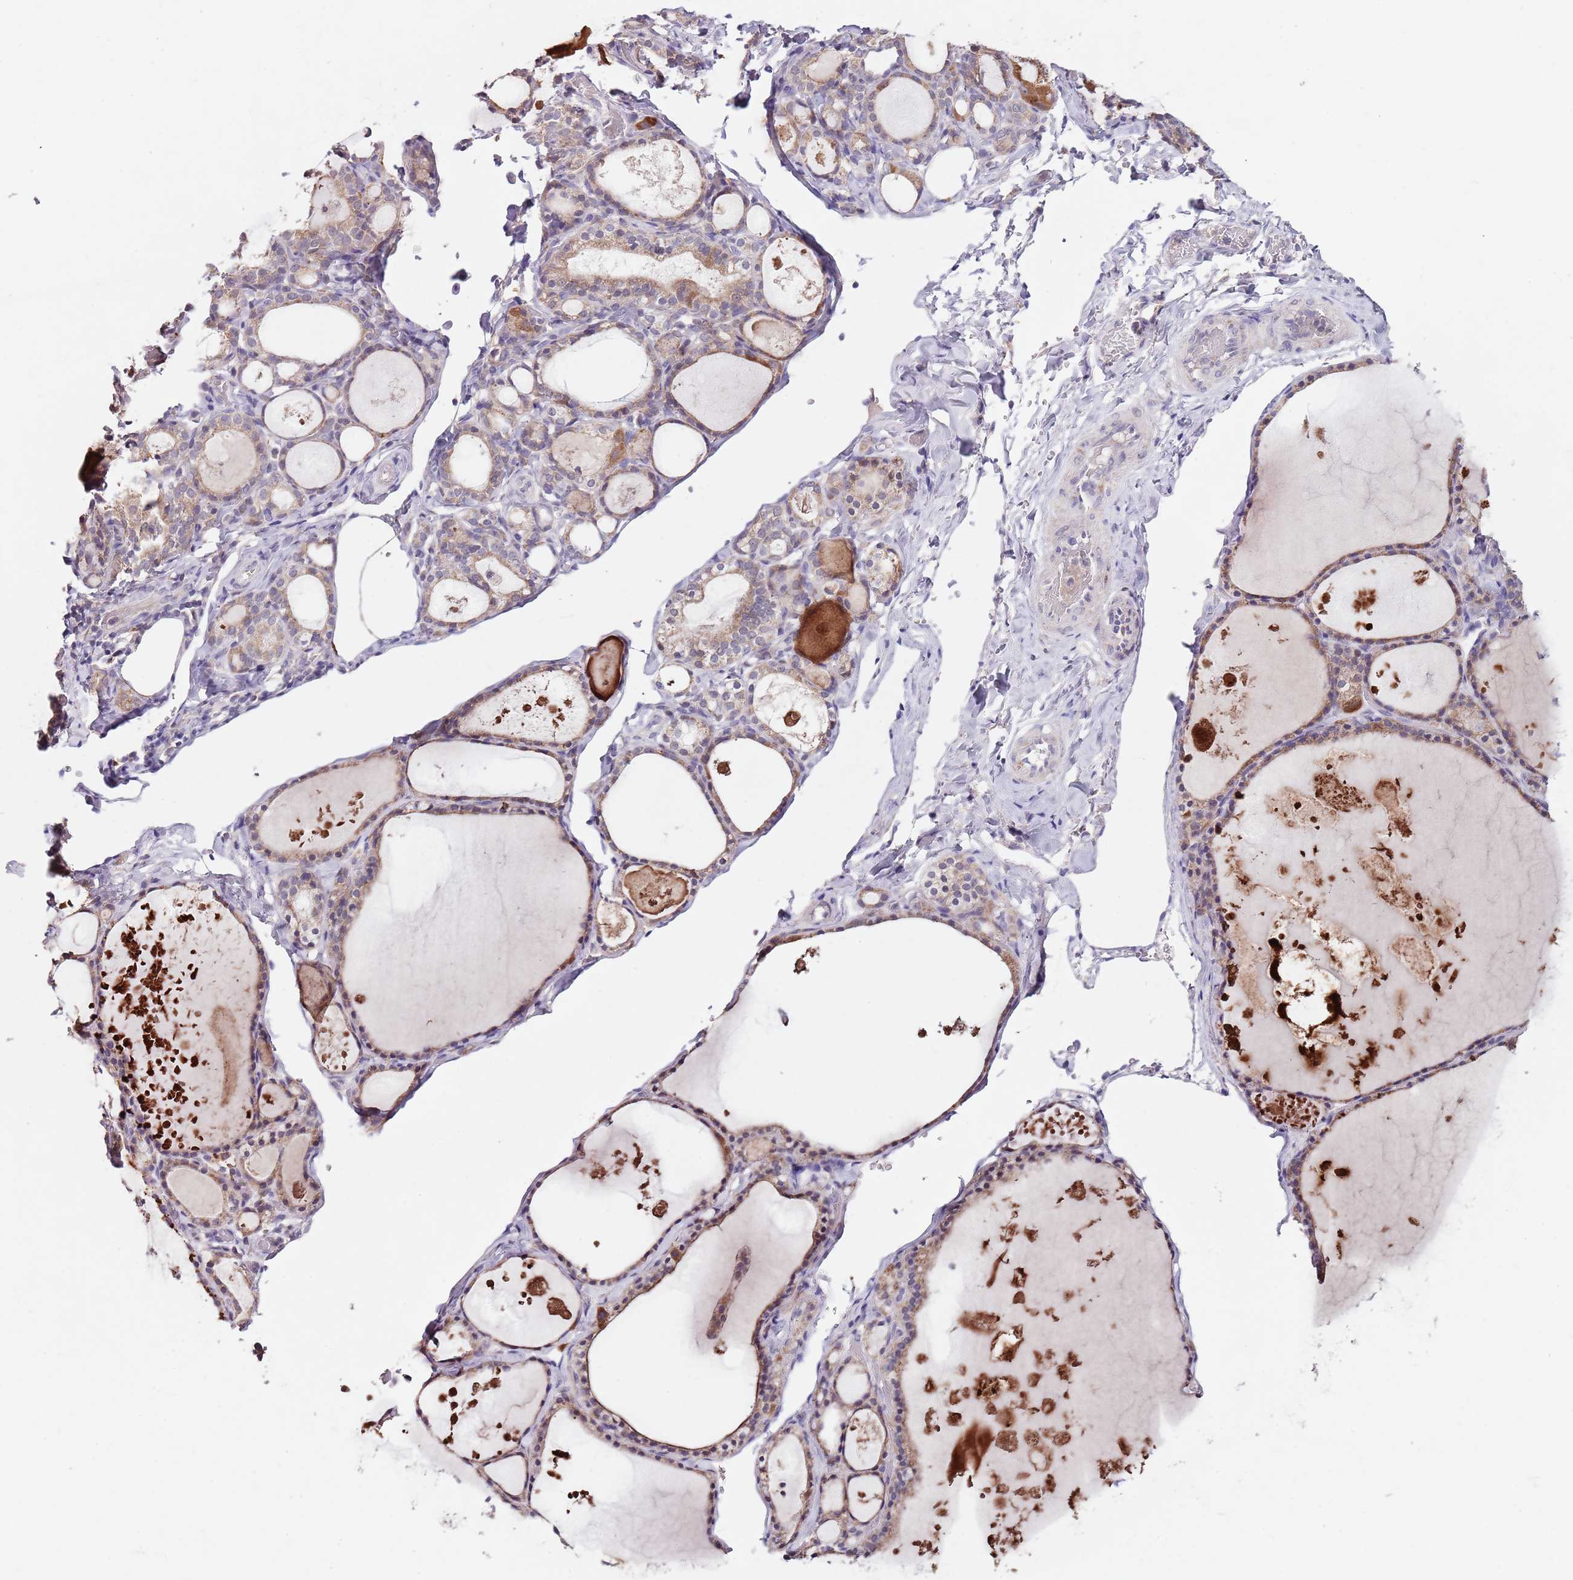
{"staining": {"intensity": "moderate", "quantity": ">75%", "location": "cytoplasmic/membranous"}, "tissue": "thyroid gland", "cell_type": "Glandular cells", "image_type": "normal", "snomed": [{"axis": "morphology", "description": "Normal tissue, NOS"}, {"axis": "topography", "description": "Thyroid gland"}], "caption": "IHC image of benign thyroid gland: human thyroid gland stained using immunohistochemistry demonstrates medium levels of moderate protein expression localized specifically in the cytoplasmic/membranous of glandular cells, appearing as a cytoplasmic/membranous brown color.", "gene": "NRDE2", "patient": {"sex": "male", "age": 56}}